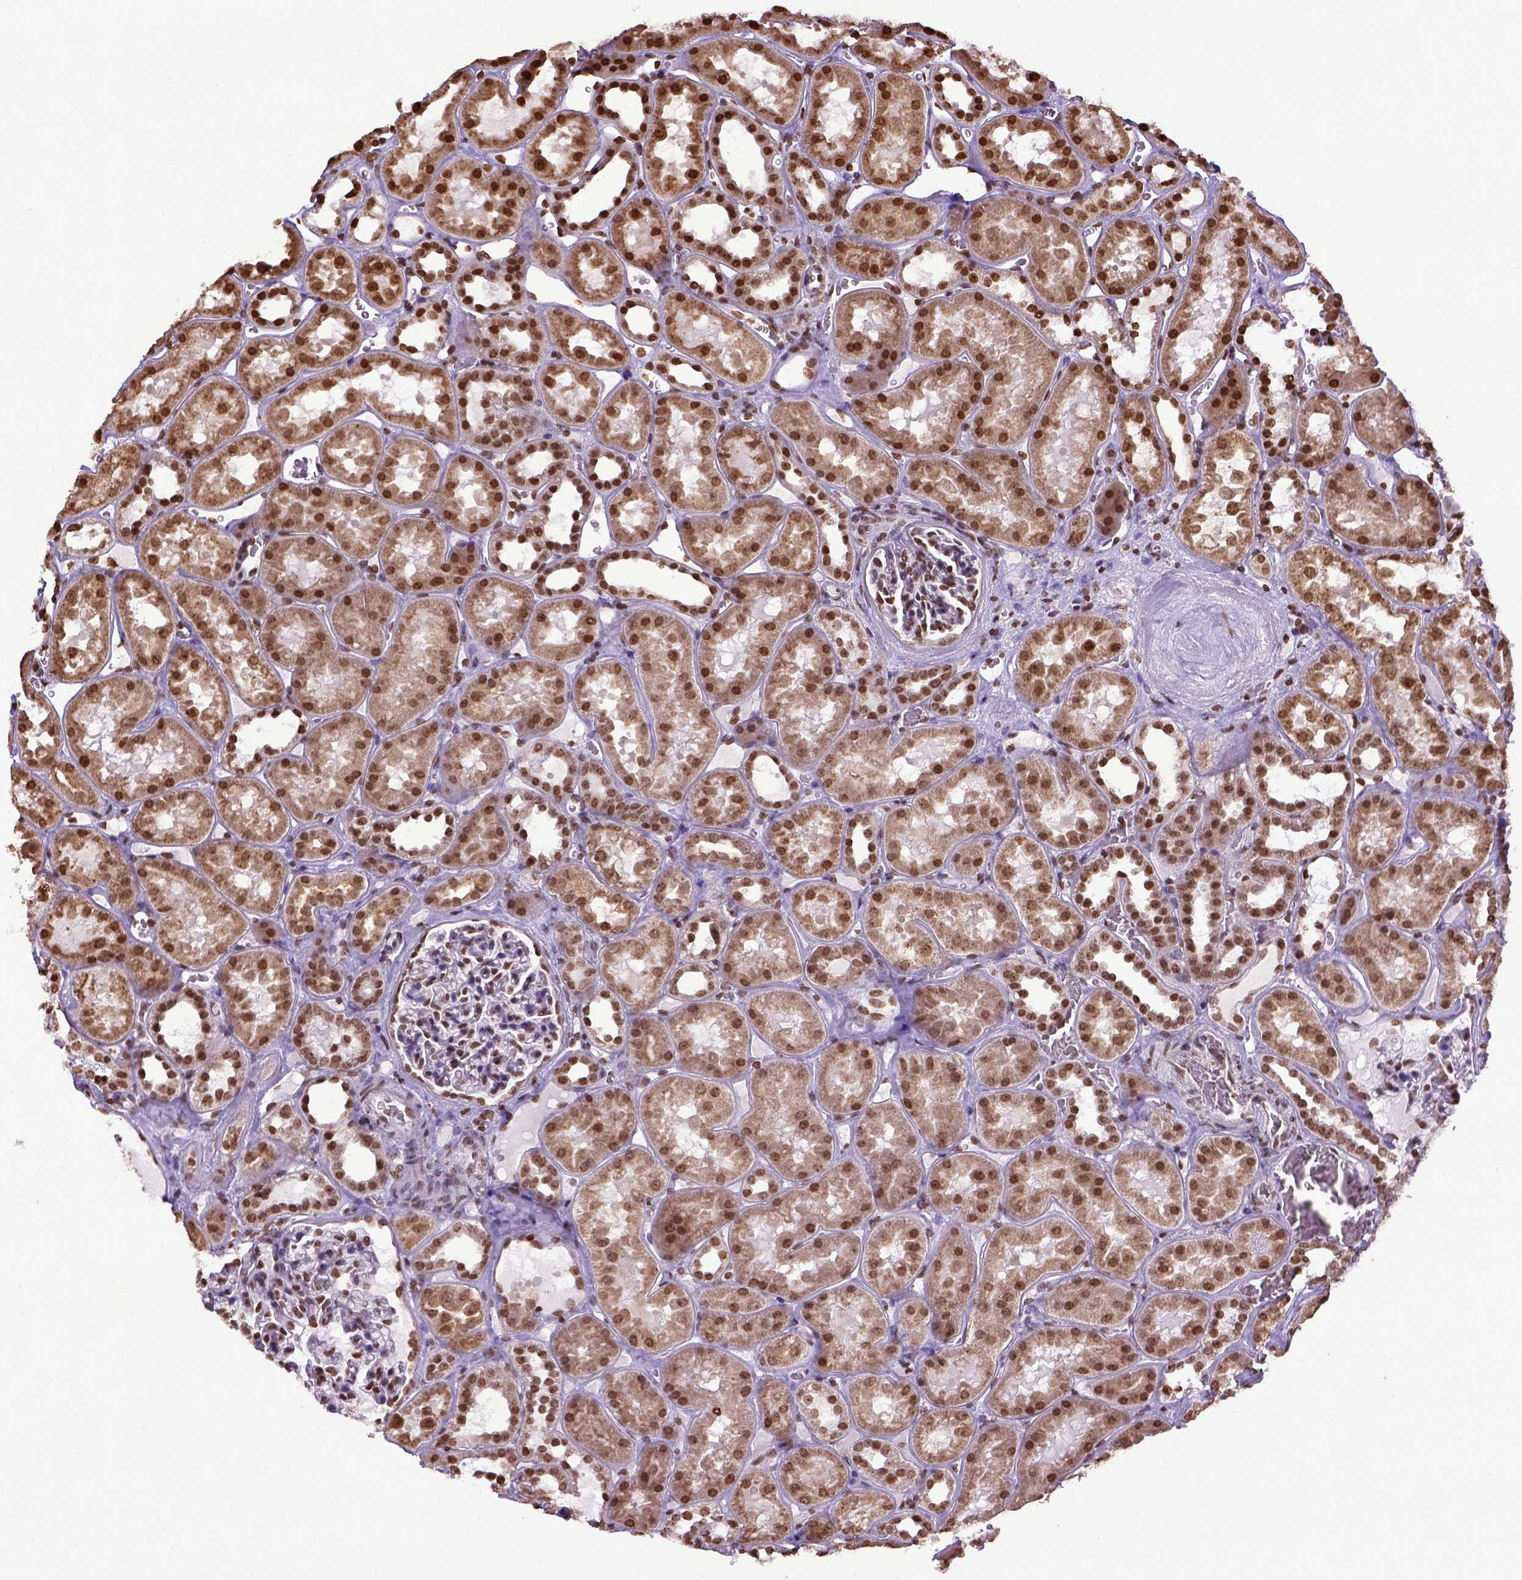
{"staining": {"intensity": "strong", "quantity": "25%-75%", "location": "nuclear"}, "tissue": "kidney", "cell_type": "Cells in glomeruli", "image_type": "normal", "snomed": [{"axis": "morphology", "description": "Normal tissue, NOS"}, {"axis": "topography", "description": "Kidney"}], "caption": "Immunohistochemical staining of normal human kidney shows high levels of strong nuclear staining in about 25%-75% of cells in glomeruli.", "gene": "ZNF75D", "patient": {"sex": "female", "age": 41}}